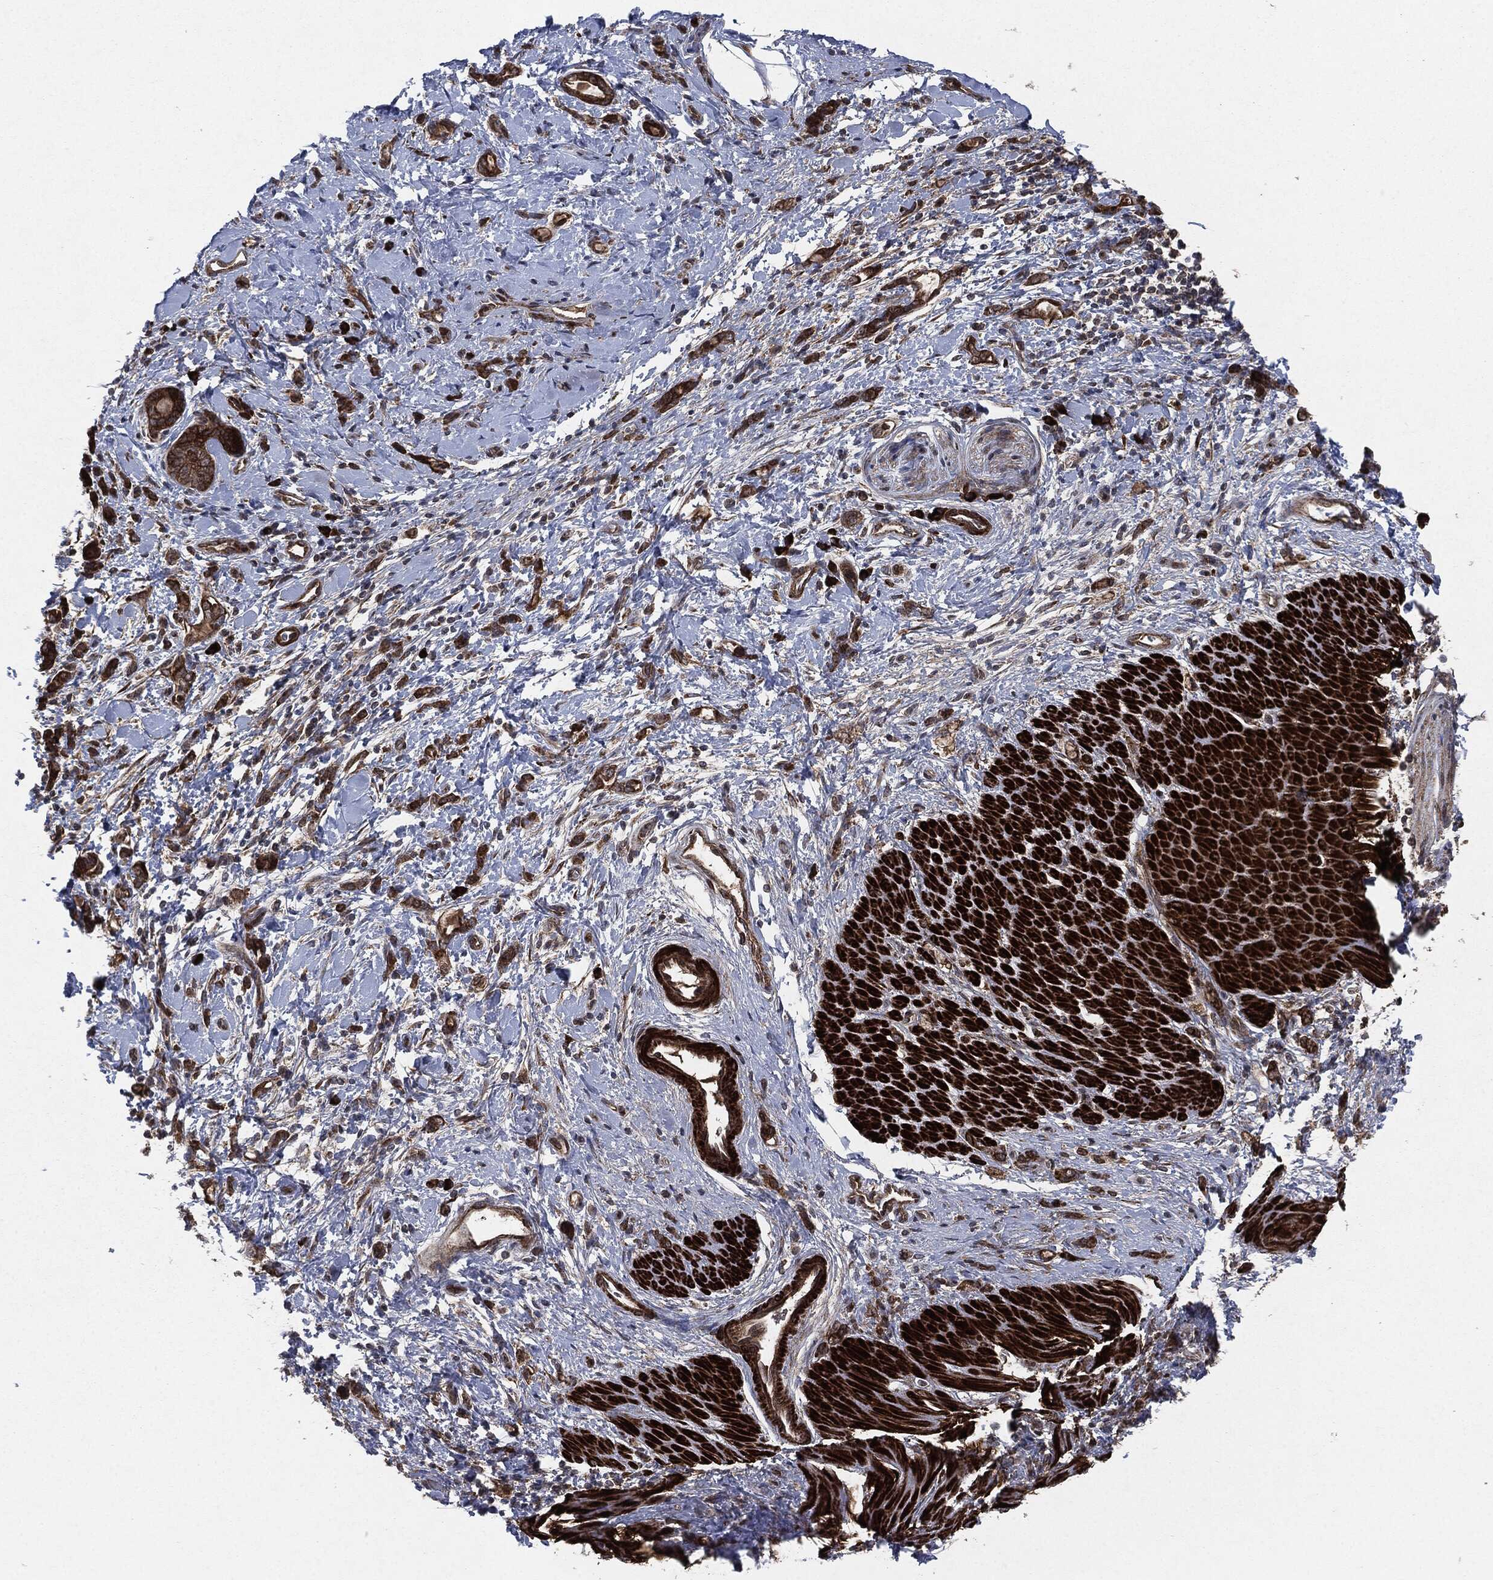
{"staining": {"intensity": "strong", "quantity": ">75%", "location": "cytoplasmic/membranous"}, "tissue": "stomach cancer", "cell_type": "Tumor cells", "image_type": "cancer", "snomed": [{"axis": "morphology", "description": "Normal tissue, NOS"}, {"axis": "morphology", "description": "Adenocarcinoma, NOS"}, {"axis": "topography", "description": "Stomach"}], "caption": "A brown stain labels strong cytoplasmic/membranous expression of a protein in stomach cancer (adenocarcinoma) tumor cells.", "gene": "RAF1", "patient": {"sex": "male", "age": 67}}